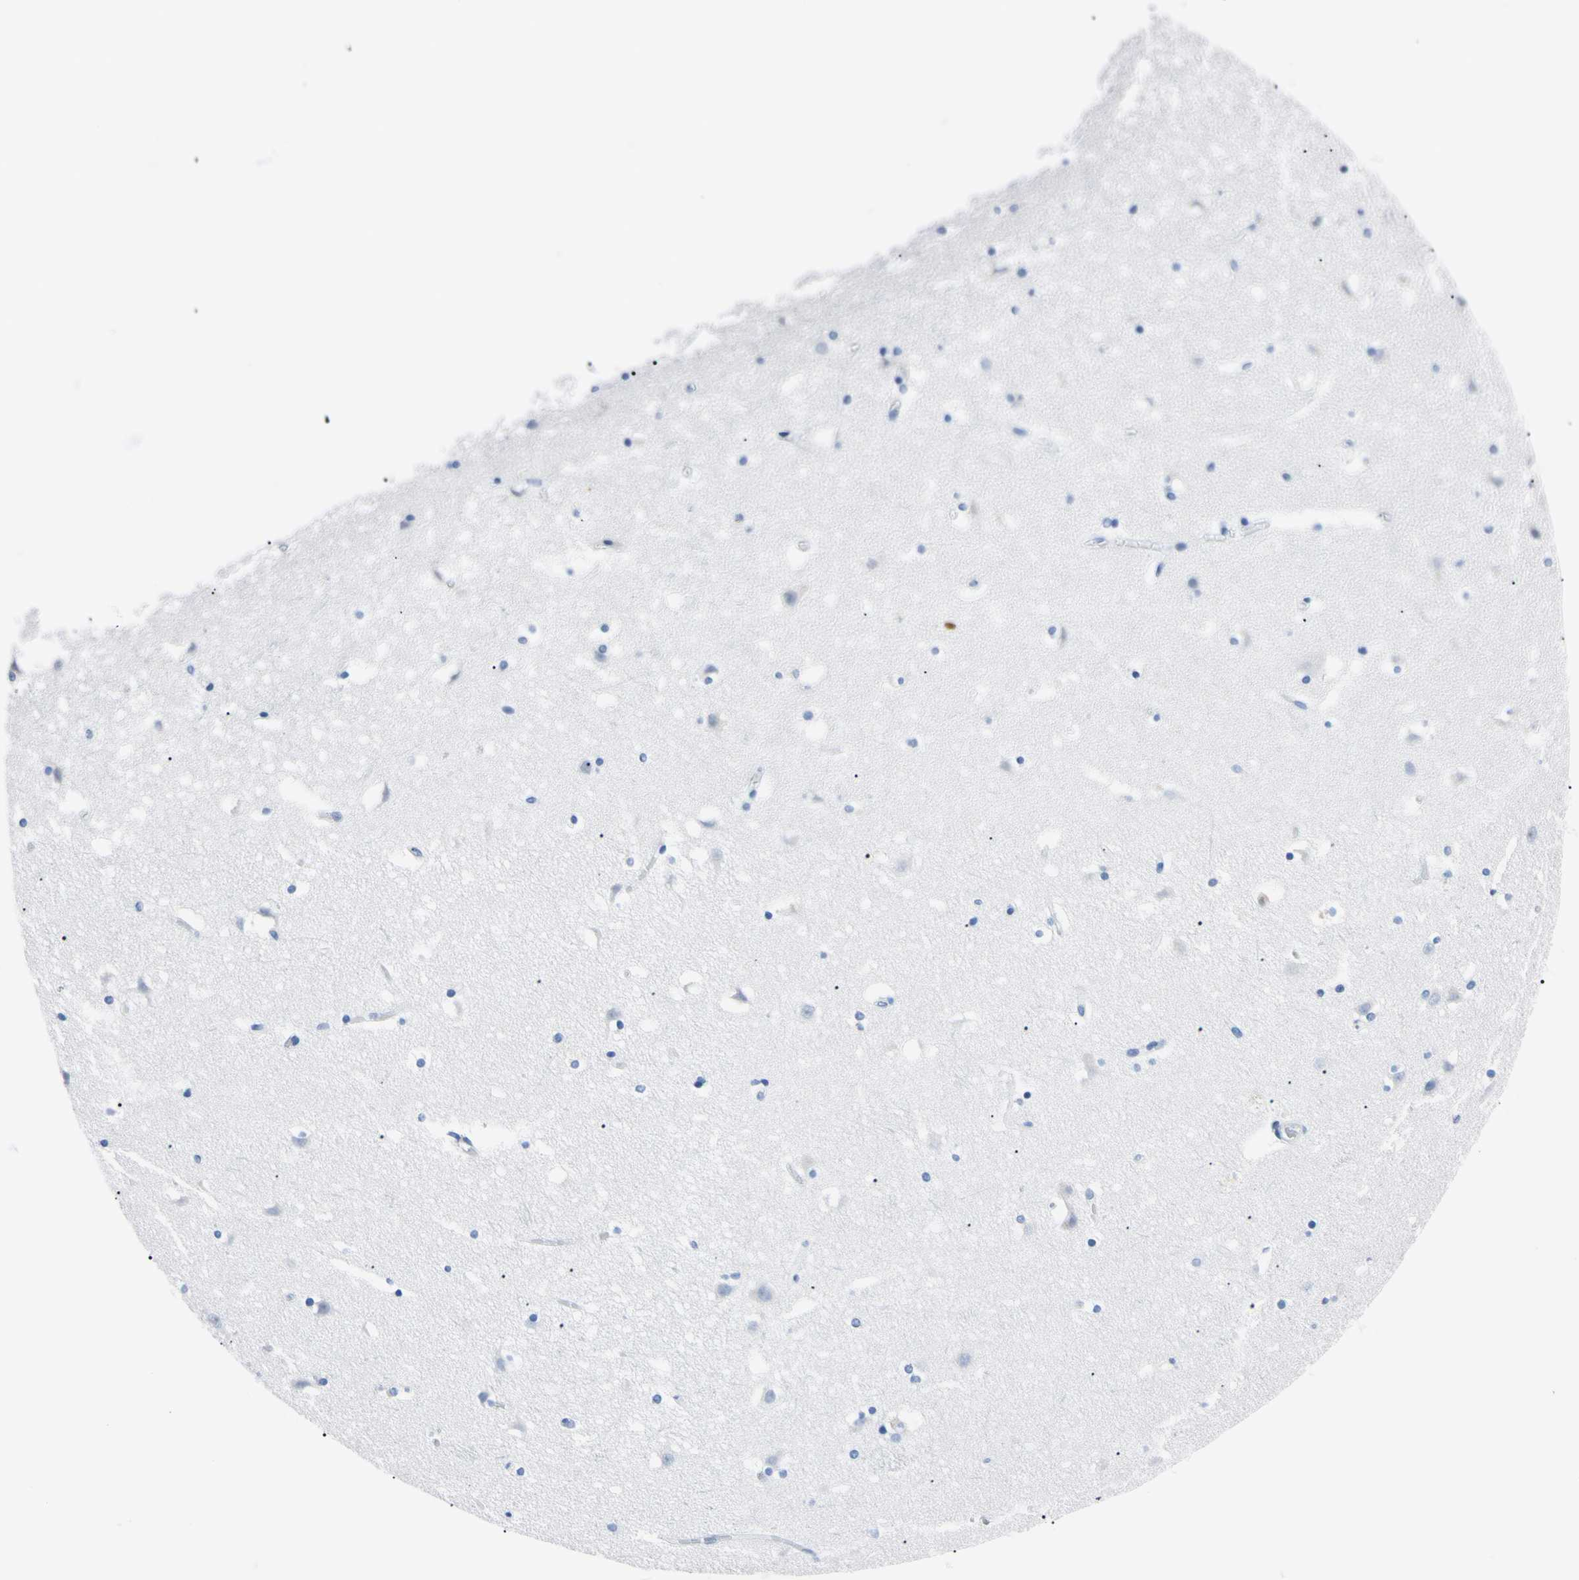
{"staining": {"intensity": "negative", "quantity": "none", "location": "none"}, "tissue": "caudate", "cell_type": "Glial cells", "image_type": "normal", "snomed": [{"axis": "morphology", "description": "Normal tissue, NOS"}, {"axis": "topography", "description": "Lateral ventricle wall"}], "caption": "Immunohistochemistry (IHC) image of unremarkable caudate: caudate stained with DAB exhibits no significant protein positivity in glial cells.", "gene": "NCF4", "patient": {"sex": "male", "age": 45}}